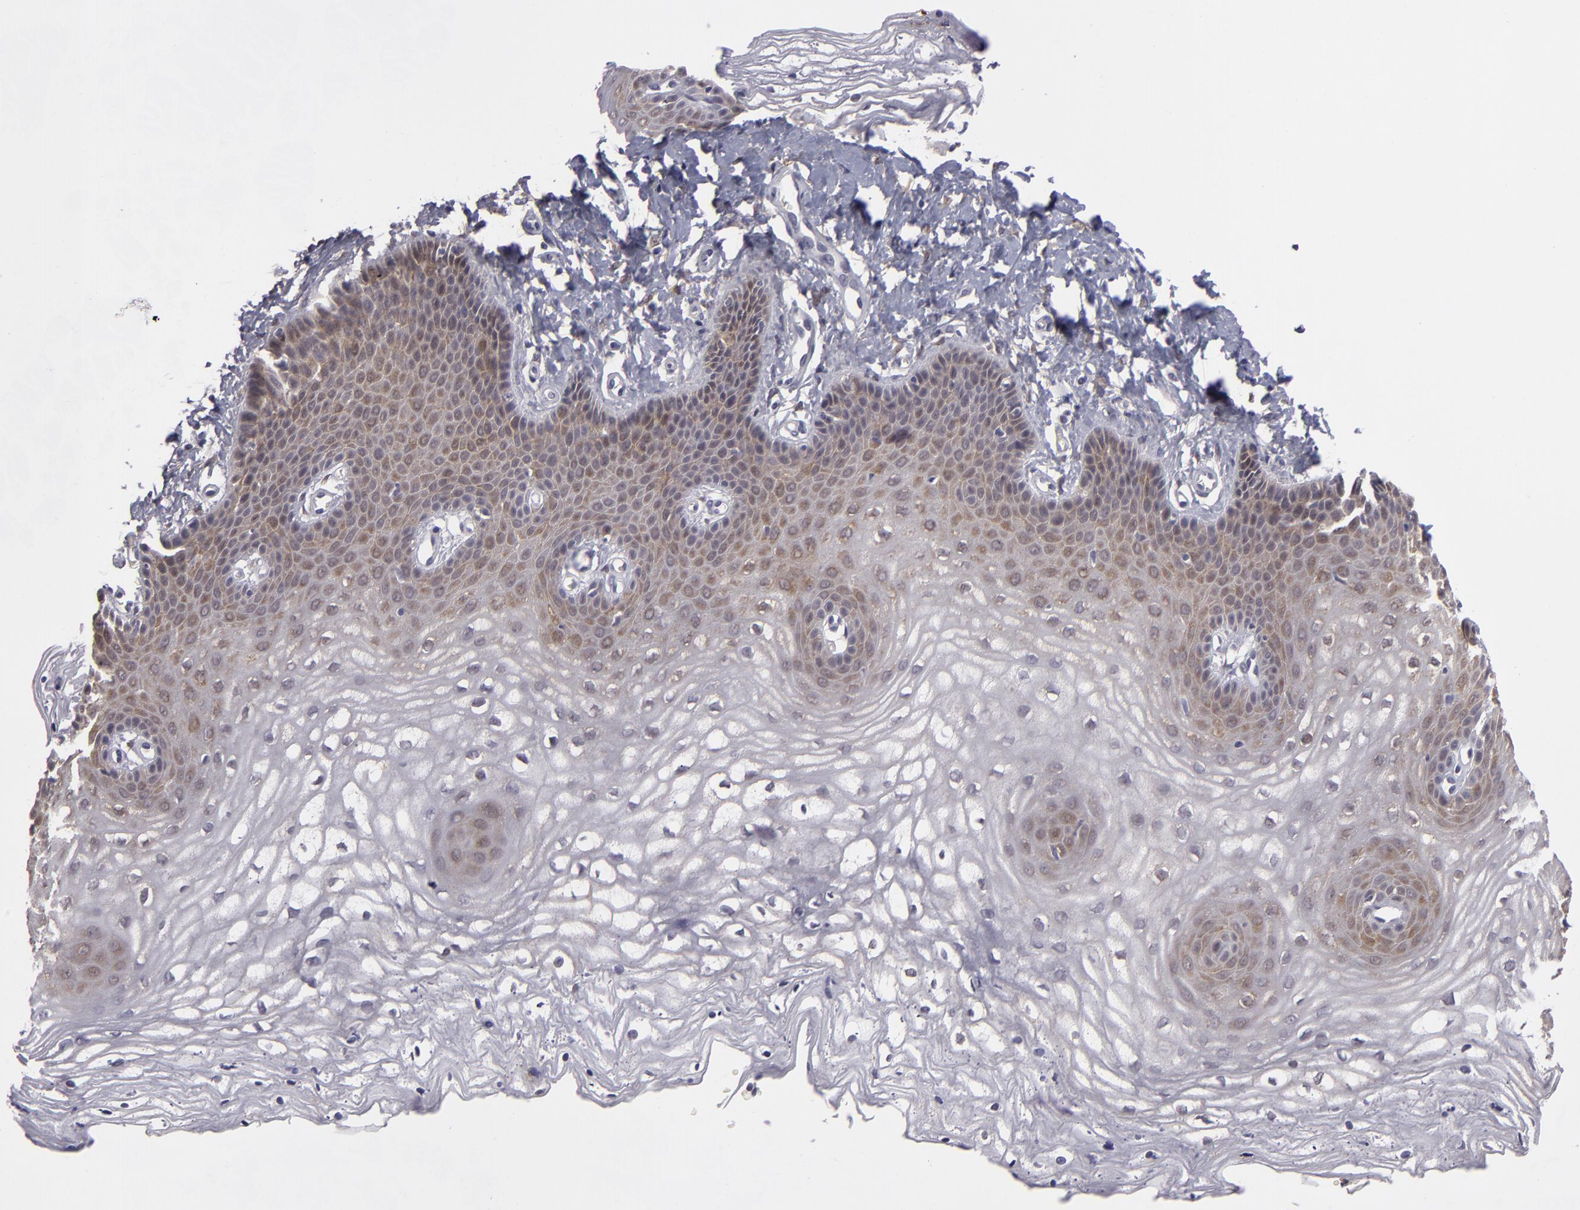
{"staining": {"intensity": "weak", "quantity": "25%-75%", "location": "cytoplasmic/membranous"}, "tissue": "vagina", "cell_type": "Squamous epithelial cells", "image_type": "normal", "snomed": [{"axis": "morphology", "description": "Normal tissue, NOS"}, {"axis": "topography", "description": "Vagina"}], "caption": "An IHC image of benign tissue is shown. Protein staining in brown labels weak cytoplasmic/membranous positivity in vagina within squamous epithelial cells. The protein of interest is stained brown, and the nuclei are stained in blue (DAB (3,3'-diaminobenzidine) IHC with brightfield microscopy, high magnification).", "gene": "EFS", "patient": {"sex": "female", "age": 68}}